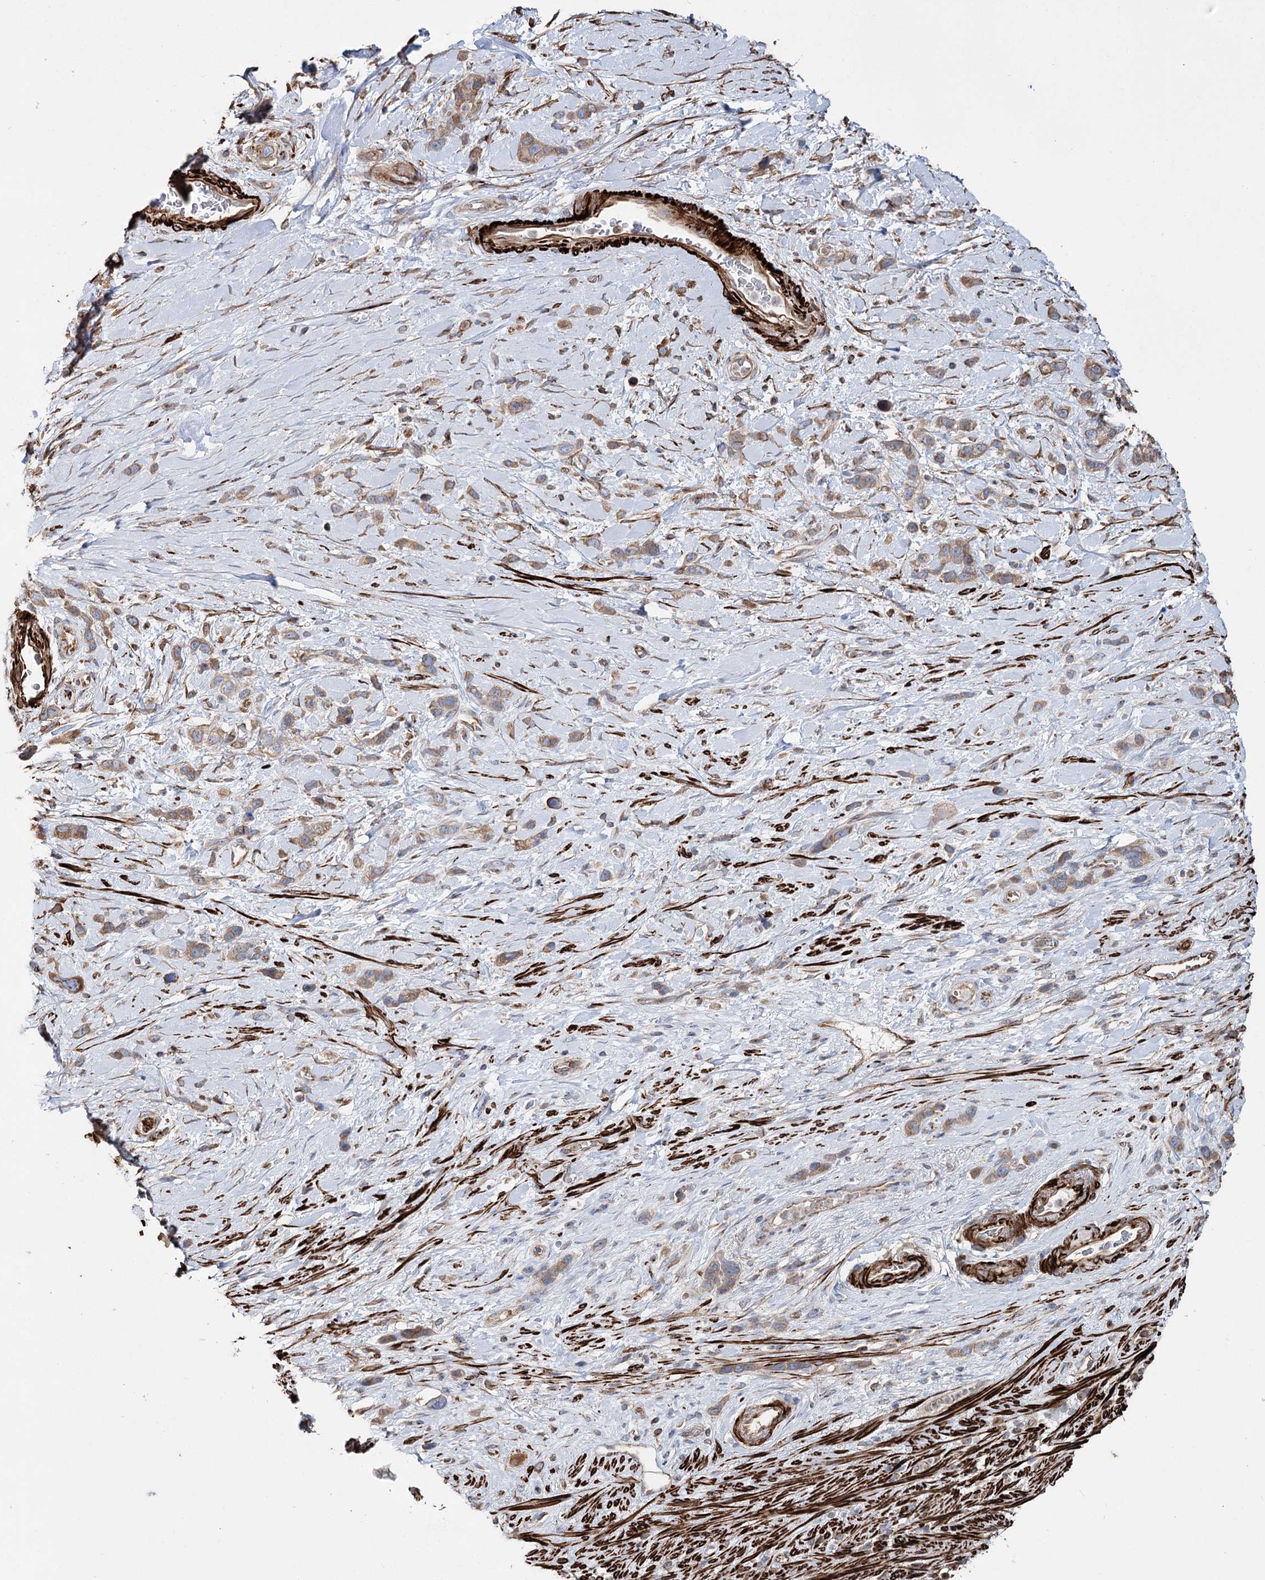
{"staining": {"intensity": "weak", "quantity": ">75%", "location": "cytoplasmic/membranous"}, "tissue": "stomach cancer", "cell_type": "Tumor cells", "image_type": "cancer", "snomed": [{"axis": "morphology", "description": "Adenocarcinoma, NOS"}, {"axis": "morphology", "description": "Adenocarcinoma, High grade"}, {"axis": "topography", "description": "Stomach, upper"}, {"axis": "topography", "description": "Stomach, lower"}], "caption": "Stomach cancer stained with immunohistochemistry (IHC) displays weak cytoplasmic/membranous staining in about >75% of tumor cells.", "gene": "SUMF1", "patient": {"sex": "female", "age": 65}}